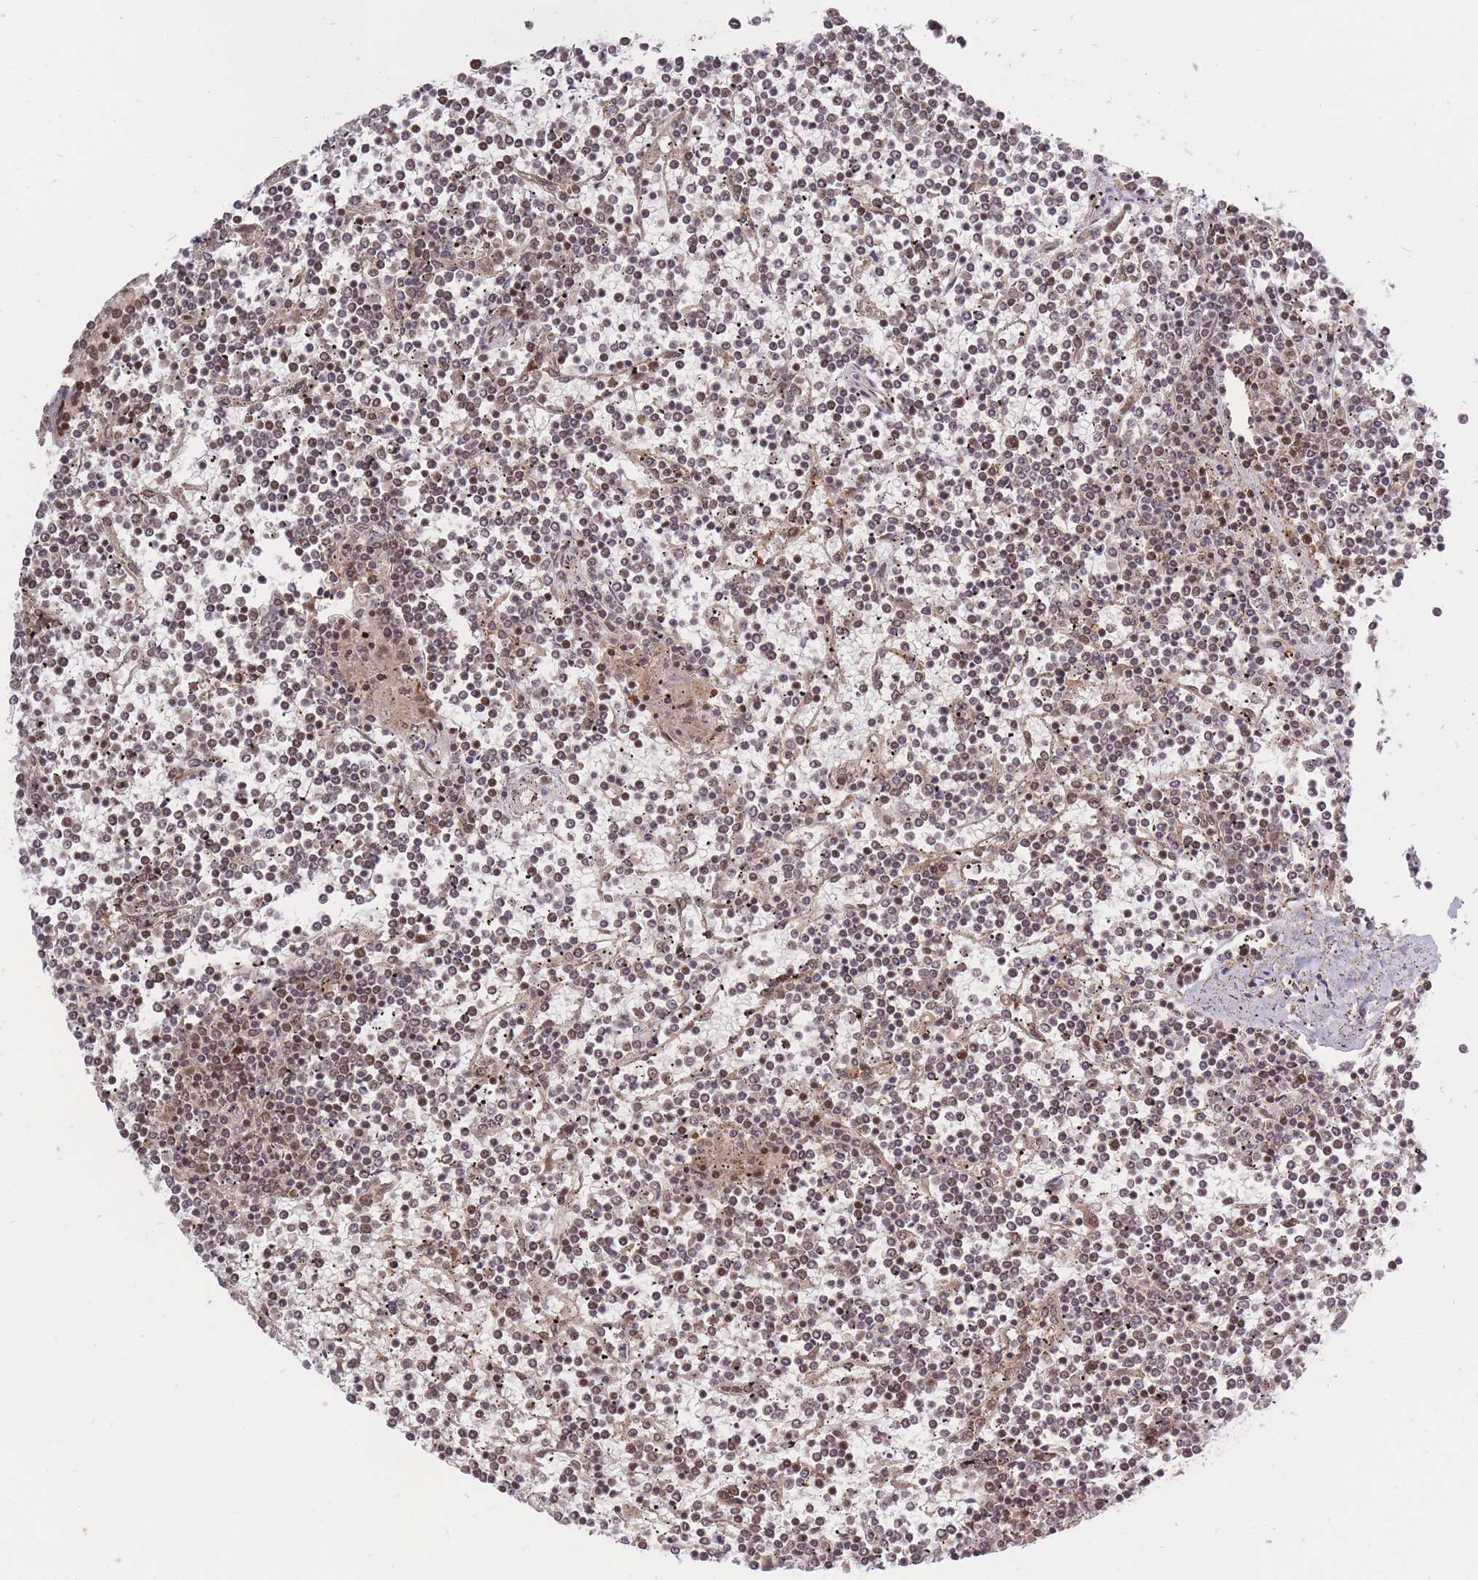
{"staining": {"intensity": "weak", "quantity": ">75%", "location": "nuclear"}, "tissue": "lymphoma", "cell_type": "Tumor cells", "image_type": "cancer", "snomed": [{"axis": "morphology", "description": "Malignant lymphoma, non-Hodgkin's type, Low grade"}, {"axis": "topography", "description": "Spleen"}], "caption": "Approximately >75% of tumor cells in human lymphoma display weak nuclear protein expression as visualized by brown immunohistochemical staining.", "gene": "SRA1", "patient": {"sex": "female", "age": 19}}